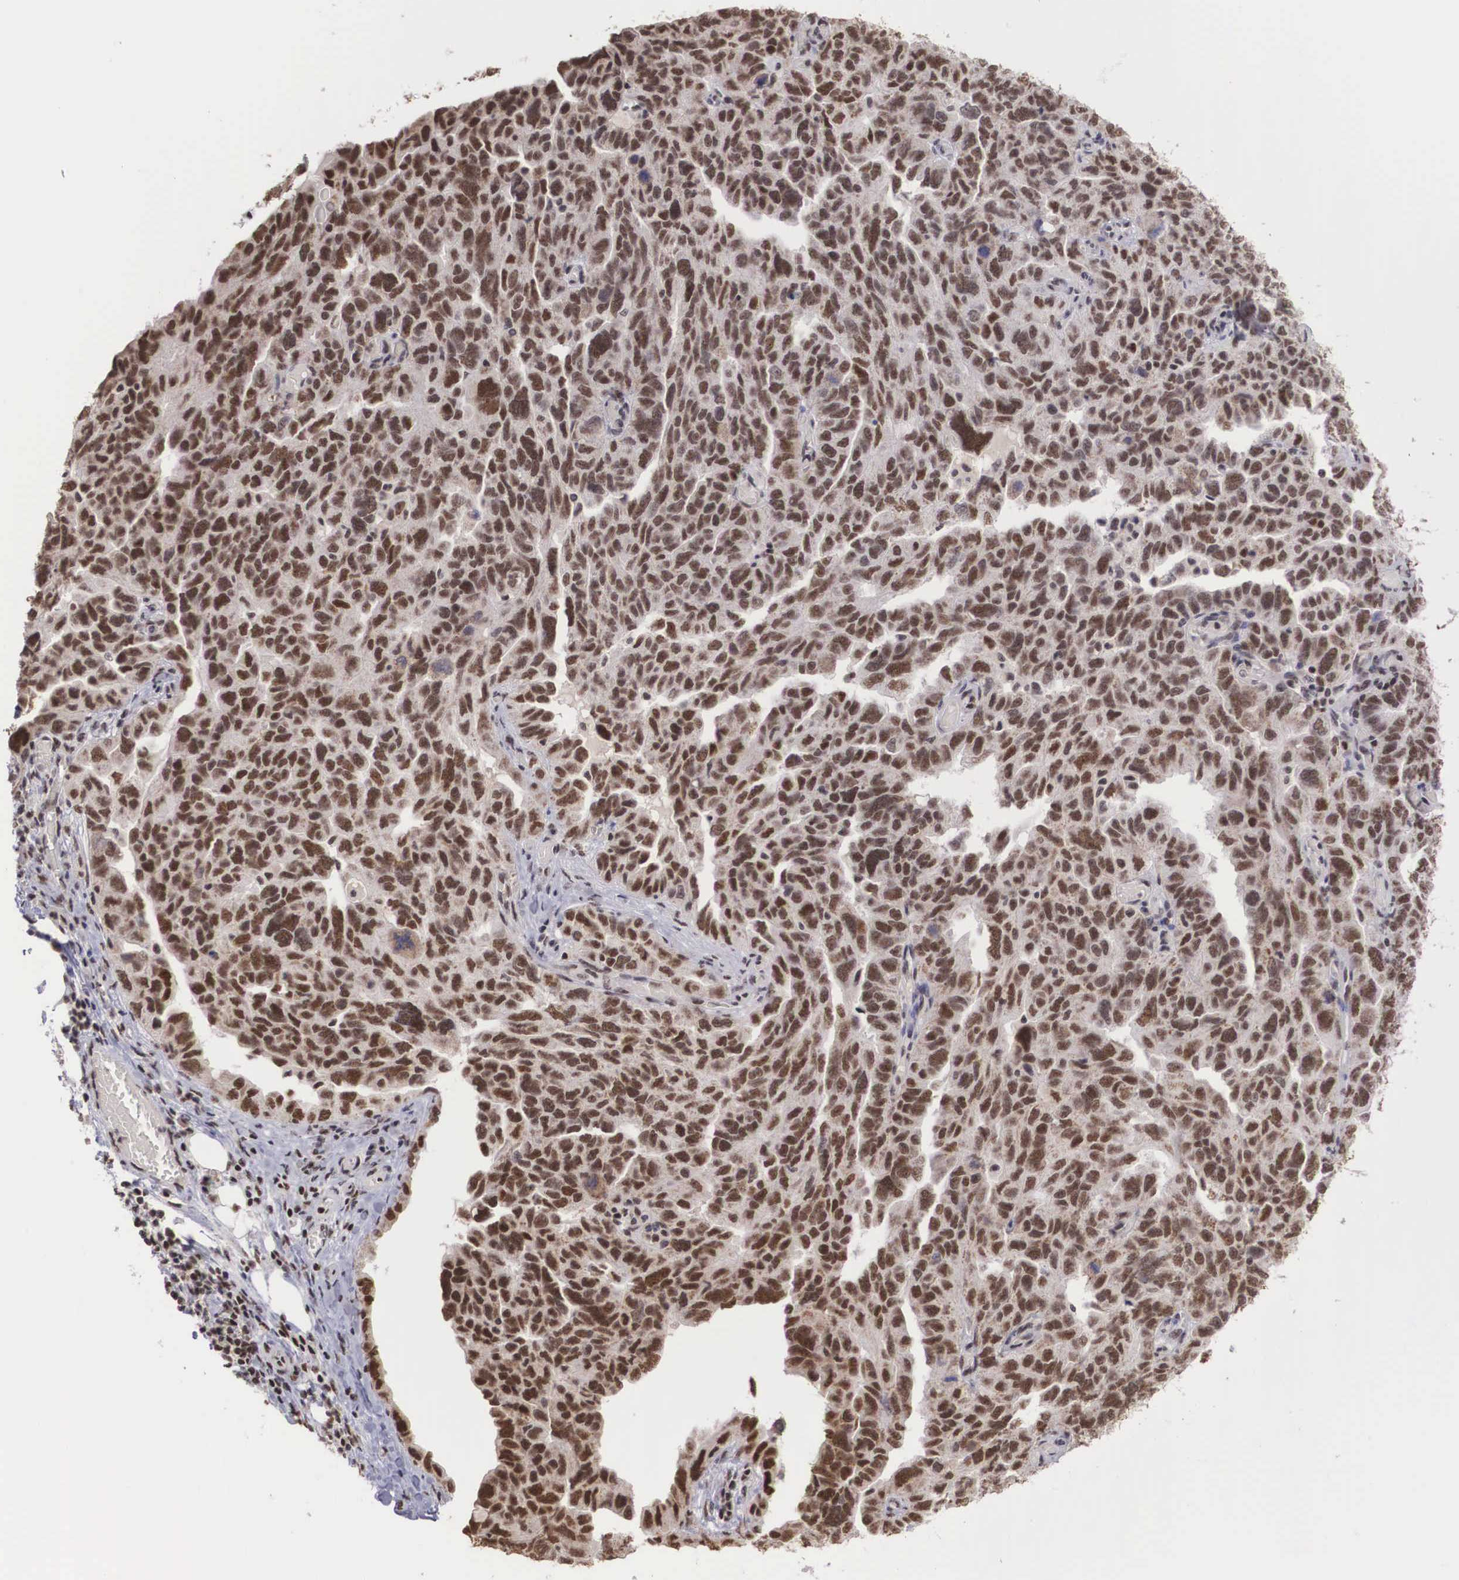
{"staining": {"intensity": "strong", "quantity": ">75%", "location": "nuclear"}, "tissue": "ovarian cancer", "cell_type": "Tumor cells", "image_type": "cancer", "snomed": [{"axis": "morphology", "description": "Cystadenocarcinoma, serous, NOS"}, {"axis": "topography", "description": "Ovary"}], "caption": "Serous cystadenocarcinoma (ovarian) tissue displays strong nuclear expression in approximately >75% of tumor cells", "gene": "HTATSF1", "patient": {"sex": "female", "age": 64}}